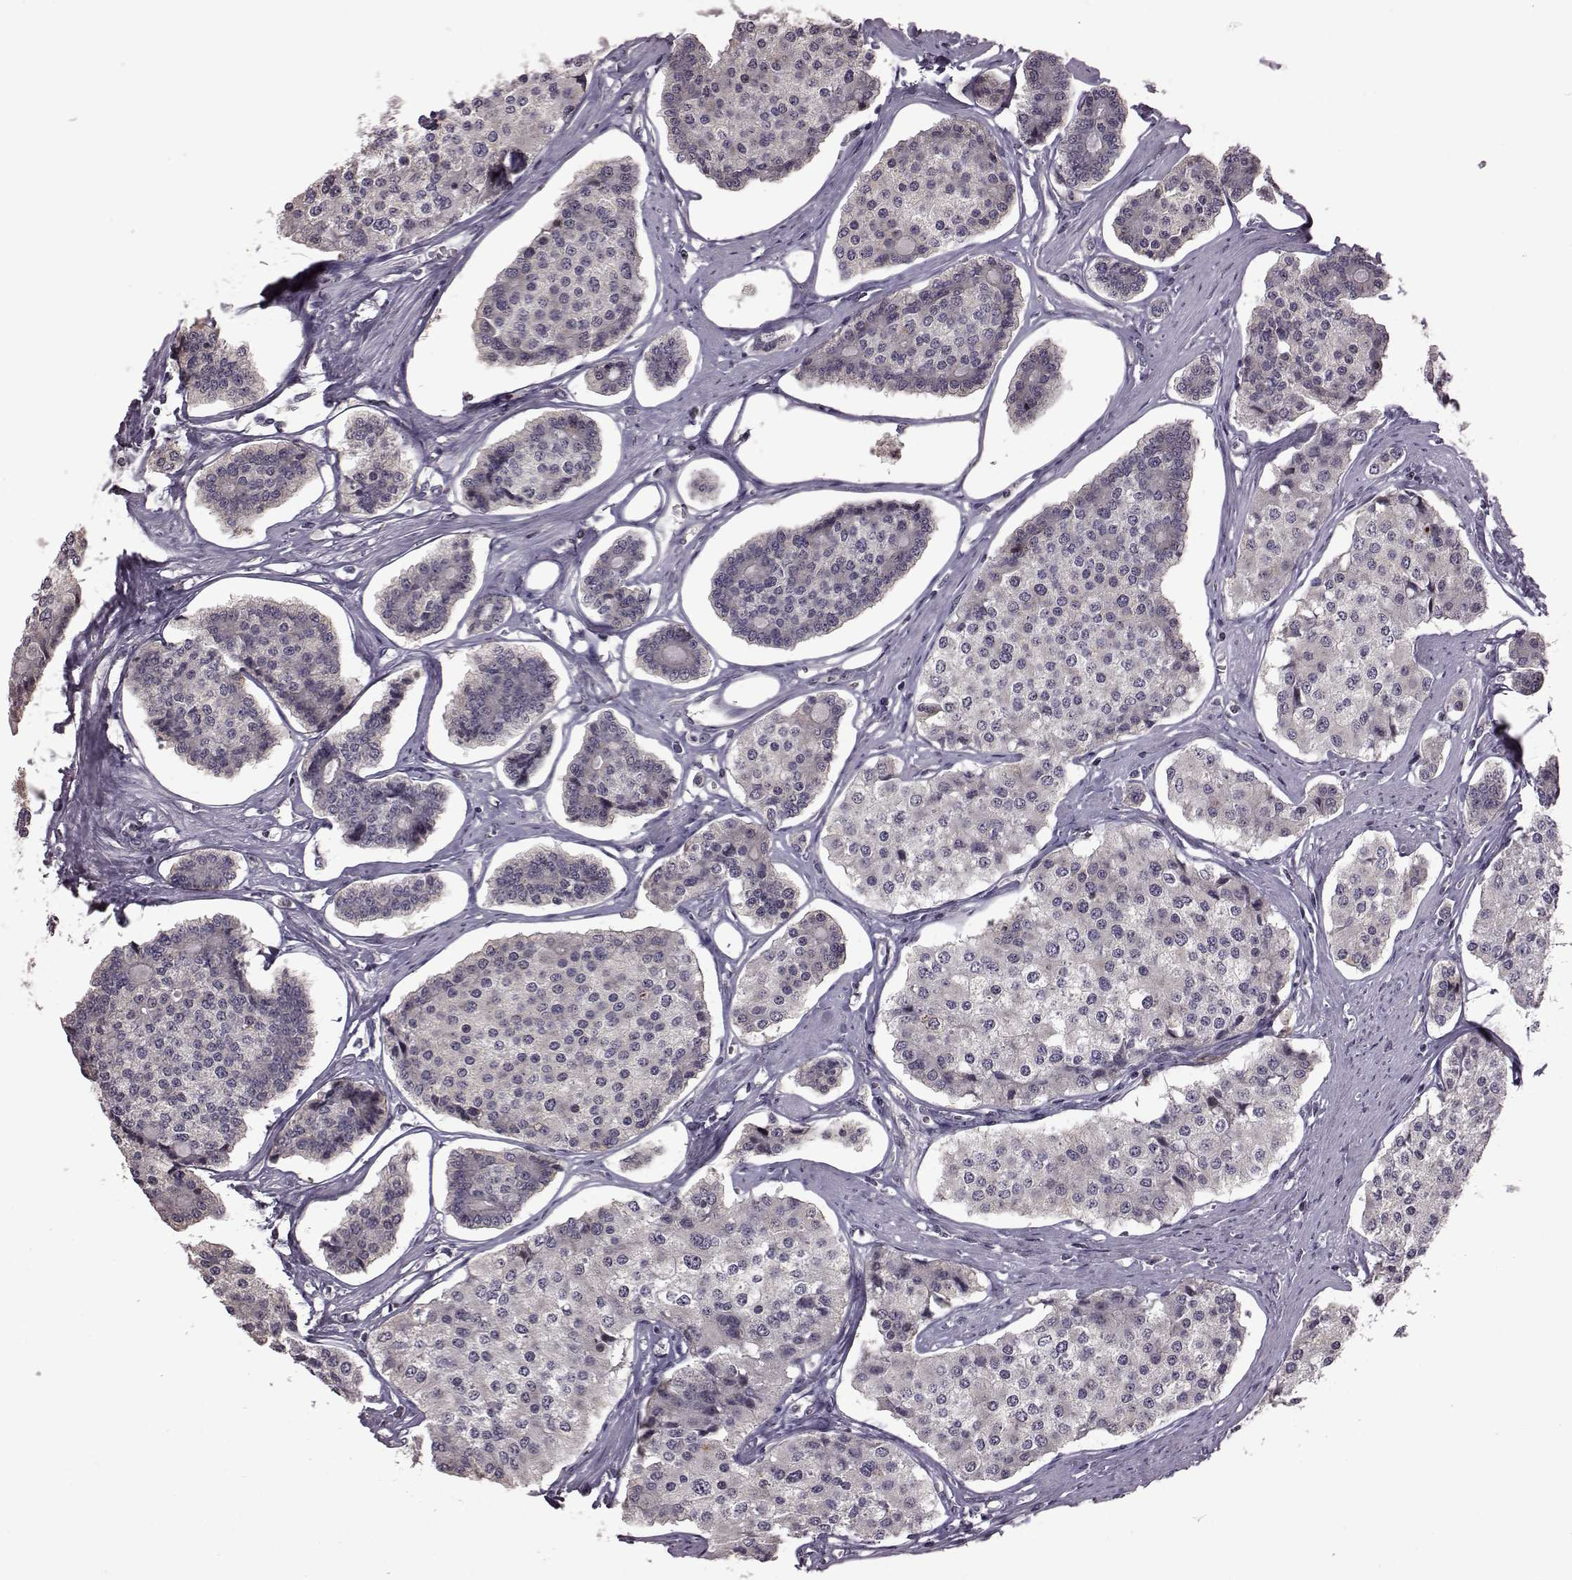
{"staining": {"intensity": "negative", "quantity": "none", "location": "none"}, "tissue": "carcinoid", "cell_type": "Tumor cells", "image_type": "cancer", "snomed": [{"axis": "morphology", "description": "Carcinoid, malignant, NOS"}, {"axis": "topography", "description": "Small intestine"}], "caption": "Immunohistochemistry (IHC) micrograph of neoplastic tissue: carcinoid stained with DAB (3,3'-diaminobenzidine) displays no significant protein expression in tumor cells.", "gene": "GAL", "patient": {"sex": "female", "age": 65}}